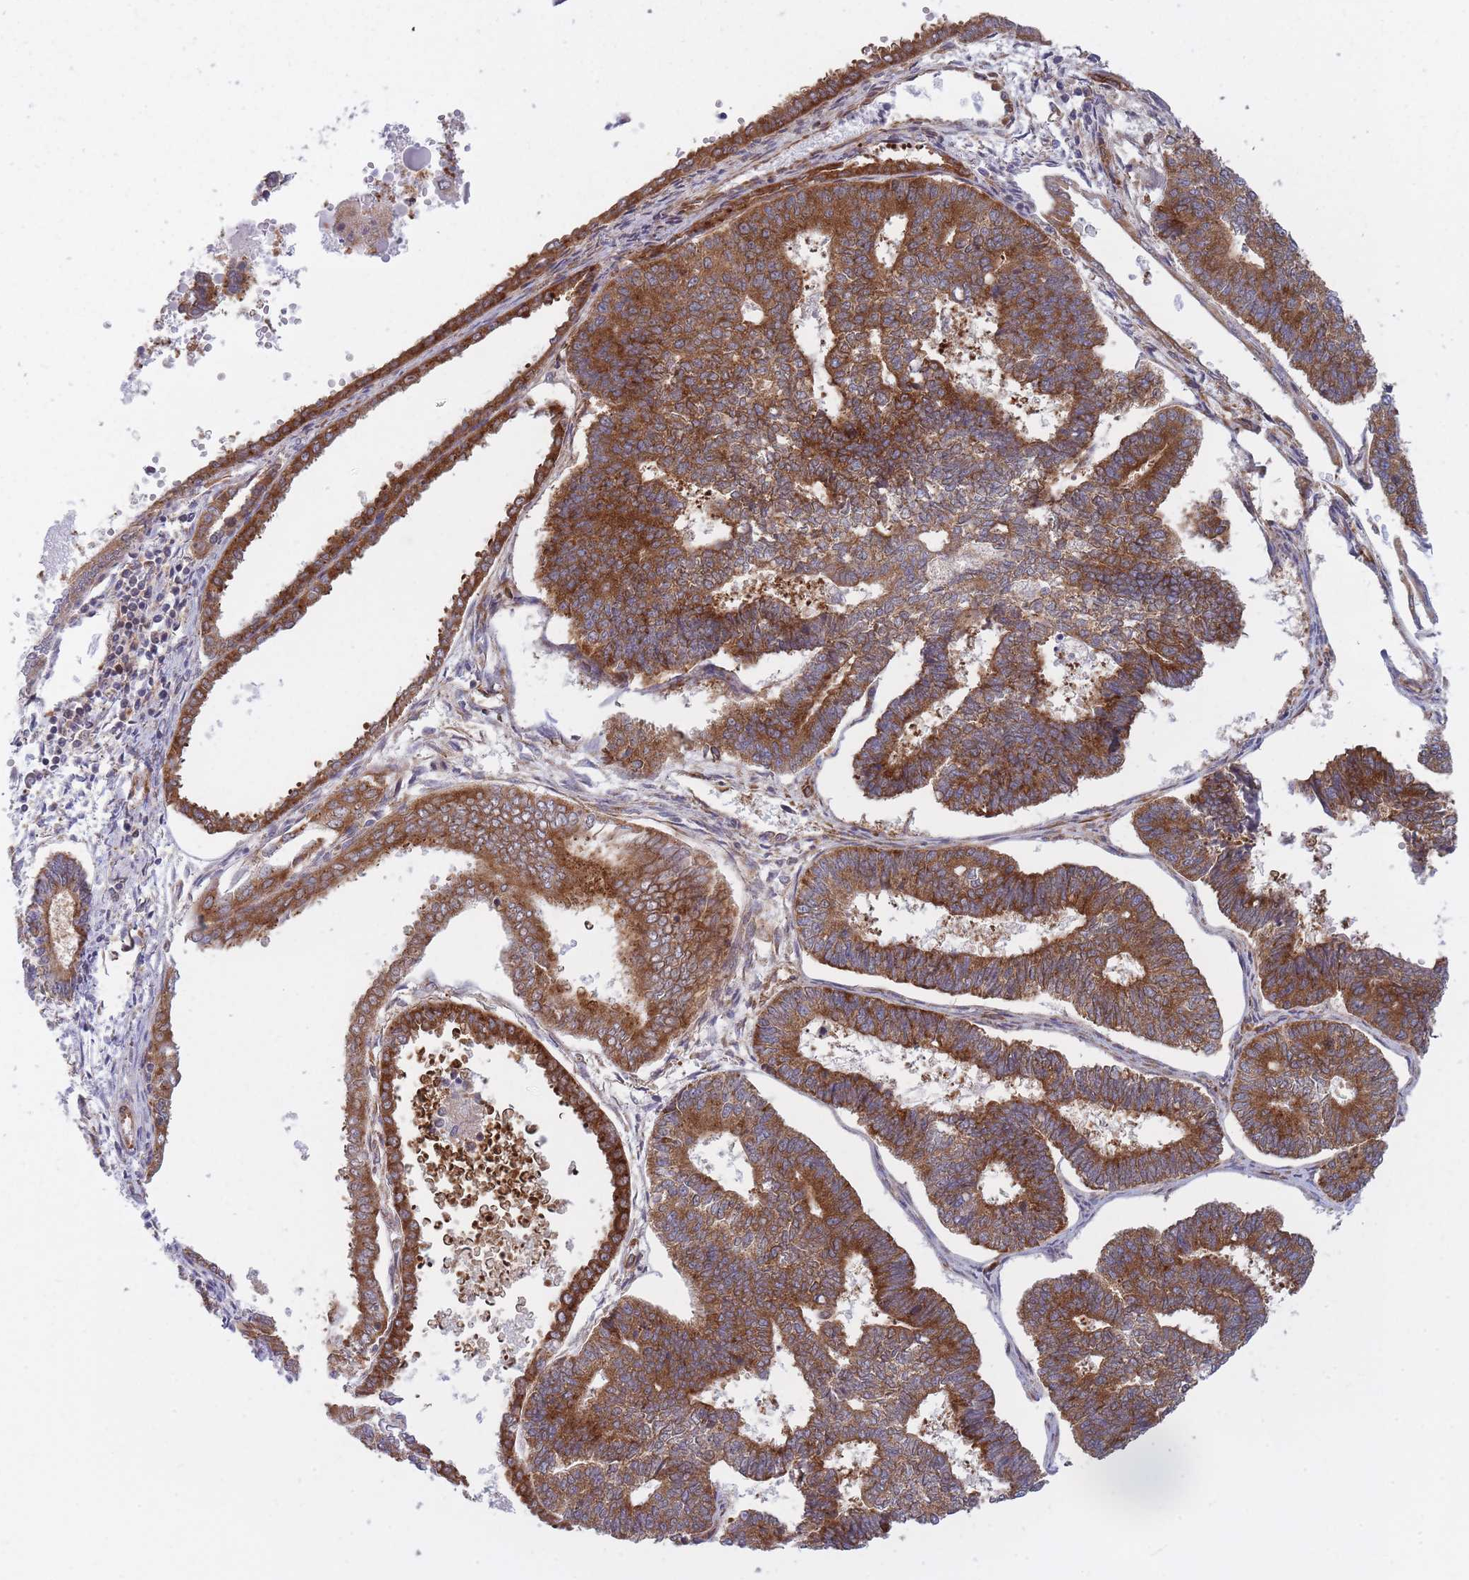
{"staining": {"intensity": "strong", "quantity": ">75%", "location": "cytoplasmic/membranous"}, "tissue": "endometrial cancer", "cell_type": "Tumor cells", "image_type": "cancer", "snomed": [{"axis": "morphology", "description": "Adenocarcinoma, NOS"}, {"axis": "topography", "description": "Endometrium"}], "caption": "Endometrial adenocarcinoma stained for a protein displays strong cytoplasmic/membranous positivity in tumor cells.", "gene": "CCDC124", "patient": {"sex": "female", "age": 70}}